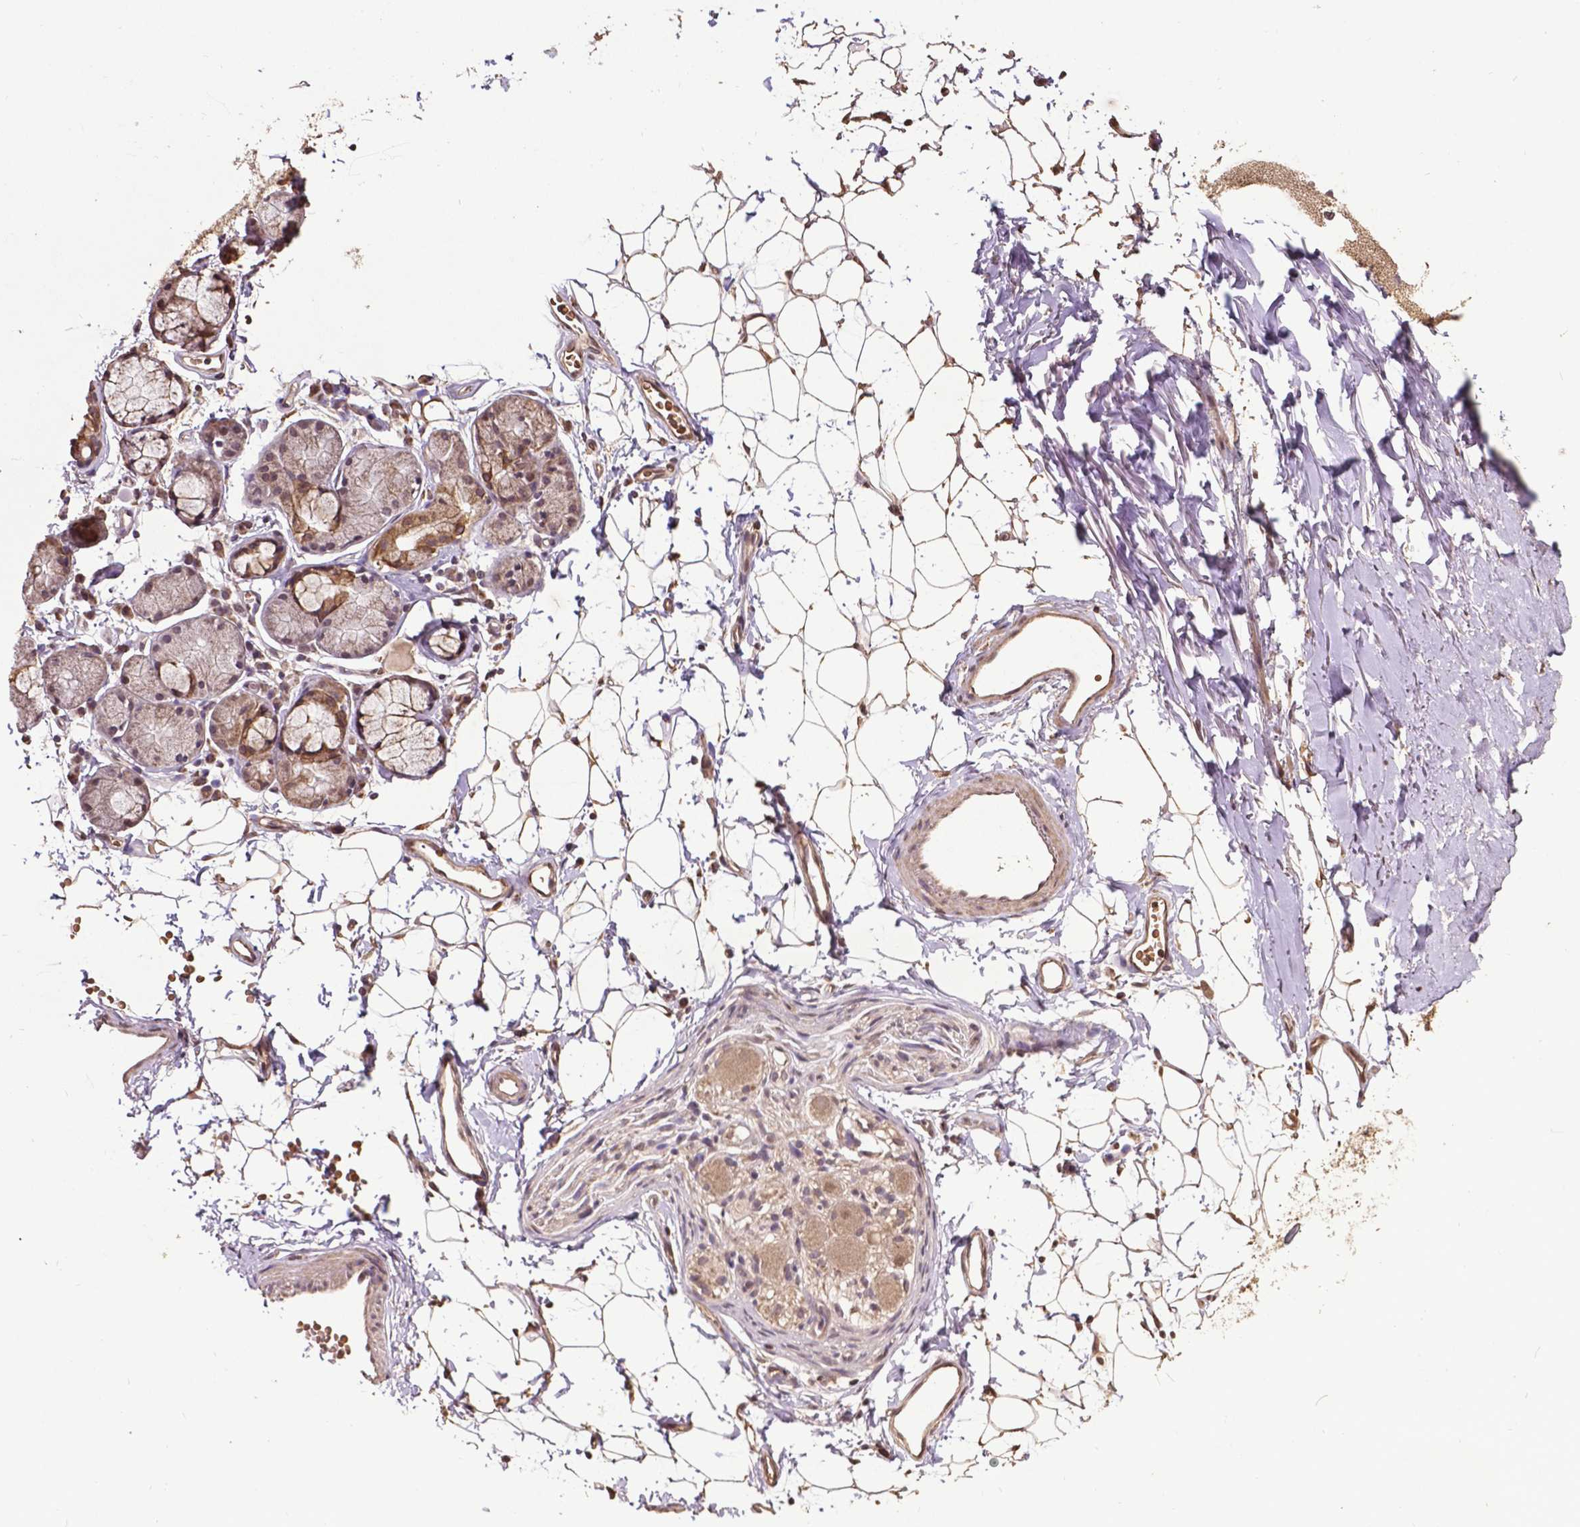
{"staining": {"intensity": "weak", "quantity": ">75%", "location": "cytoplasmic/membranous"}, "tissue": "adipose tissue", "cell_type": "Adipocytes", "image_type": "normal", "snomed": [{"axis": "morphology", "description": "Normal tissue, NOS"}, {"axis": "topography", "description": "Cartilage tissue"}, {"axis": "topography", "description": "Bronchus"}], "caption": "Unremarkable adipose tissue displays weak cytoplasmic/membranous positivity in approximately >75% of adipocytes.", "gene": "GLRA2", "patient": {"sex": "female", "age": 79}}